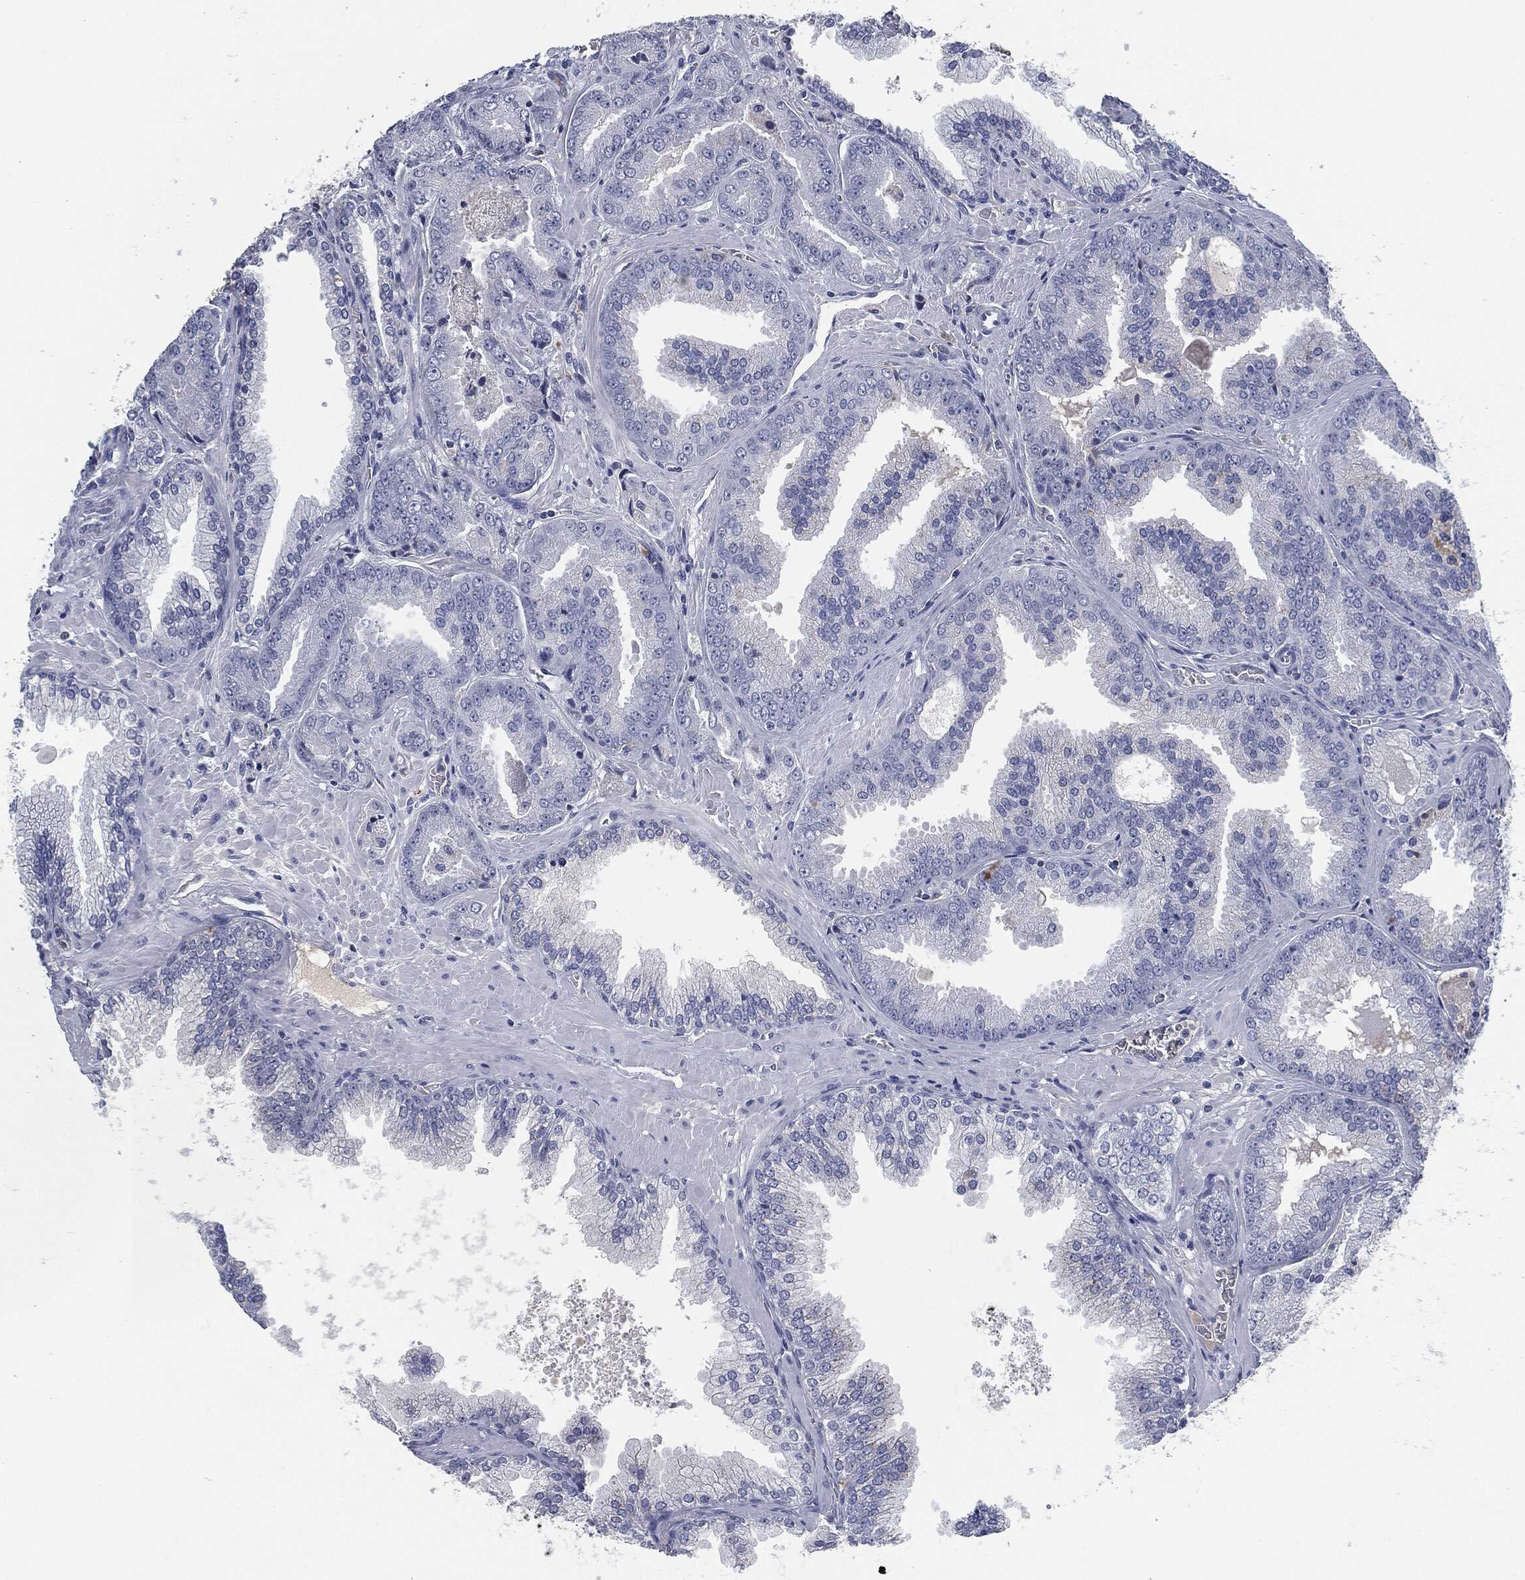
{"staining": {"intensity": "negative", "quantity": "none", "location": "none"}, "tissue": "prostate cancer", "cell_type": "Tumor cells", "image_type": "cancer", "snomed": [{"axis": "morphology", "description": "Adenocarcinoma, Low grade"}, {"axis": "topography", "description": "Prostate"}], "caption": "The histopathology image demonstrates no significant expression in tumor cells of prostate cancer (adenocarcinoma (low-grade)).", "gene": "MST1", "patient": {"sex": "male", "age": 72}}